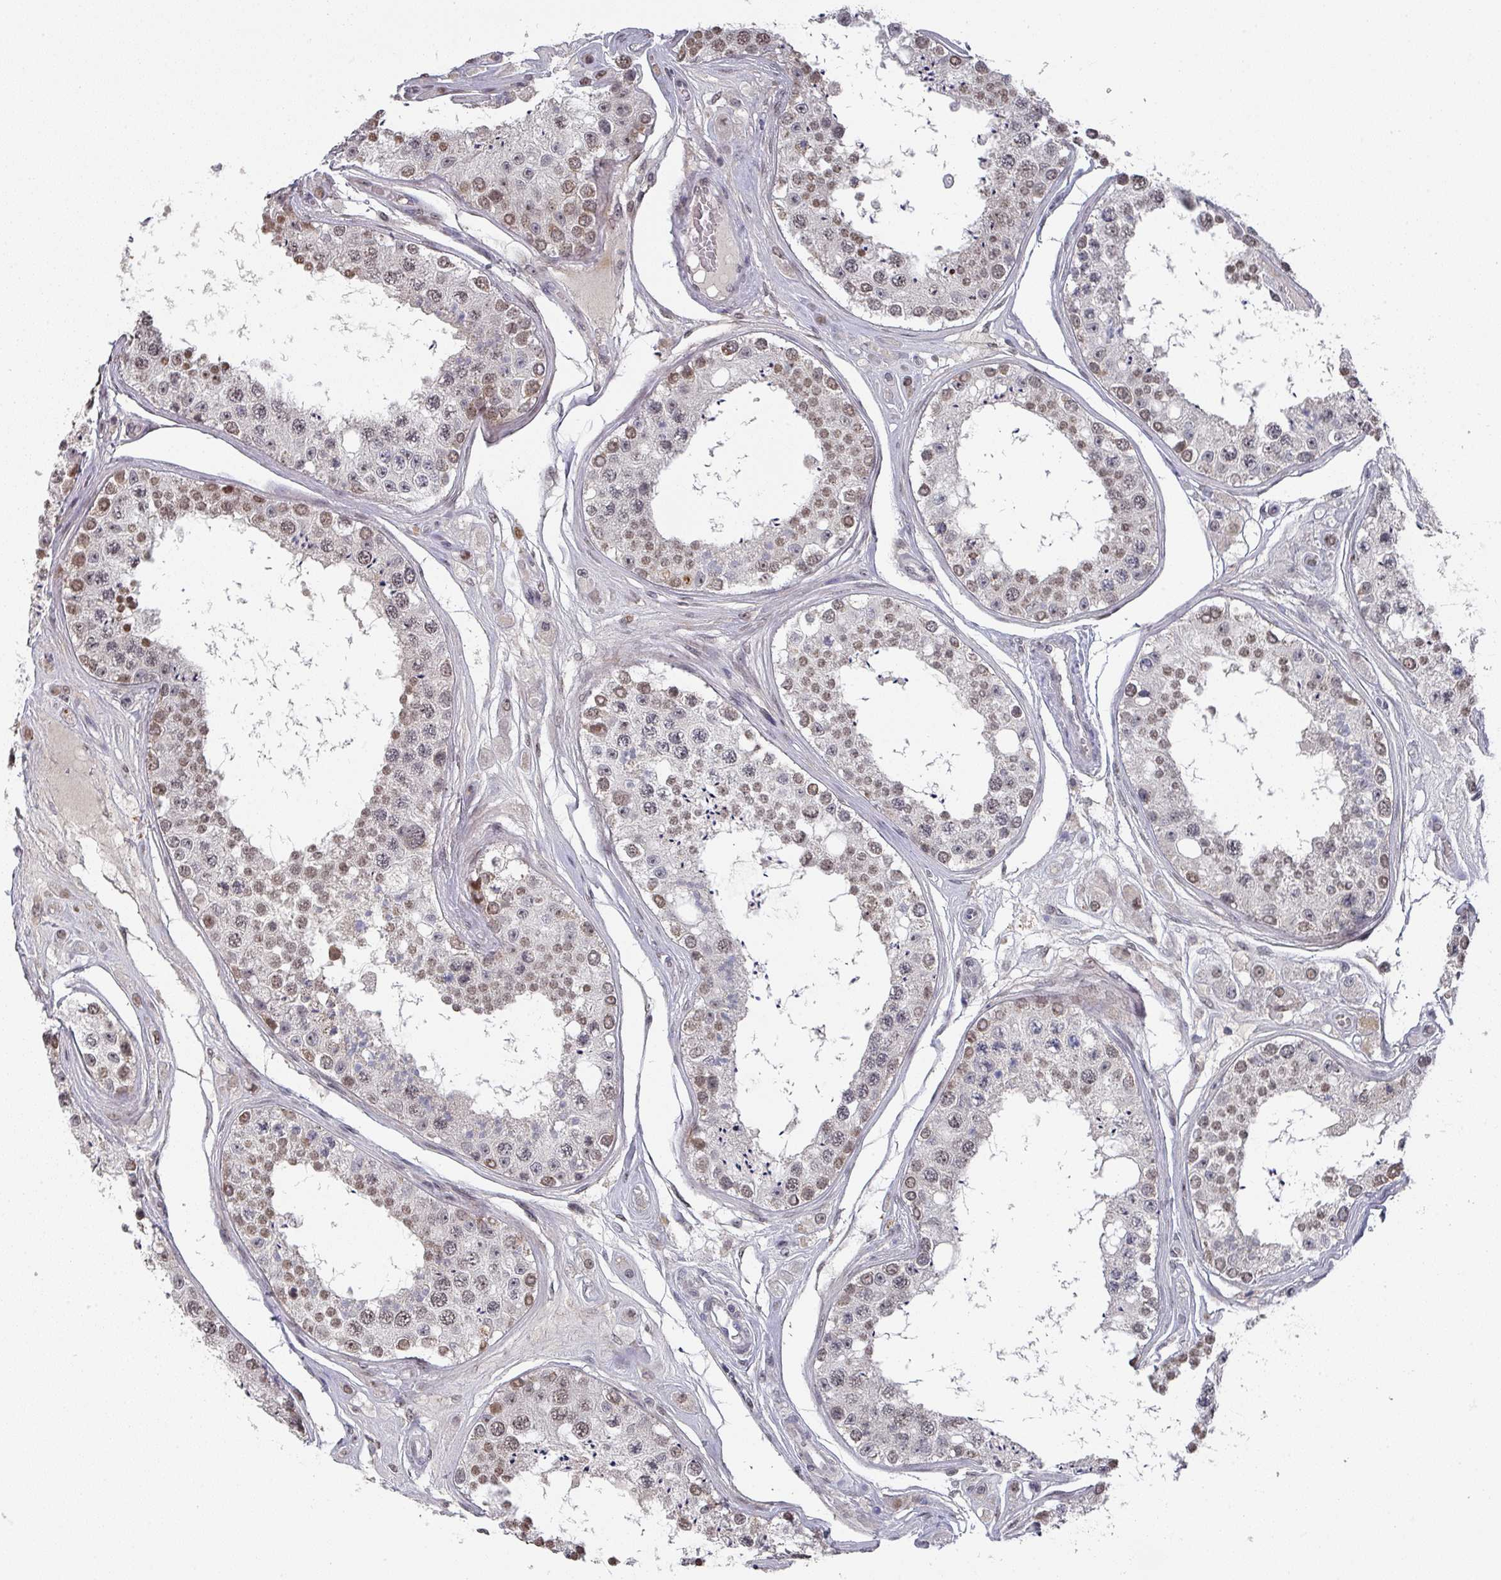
{"staining": {"intensity": "moderate", "quantity": "25%-75%", "location": "nuclear"}, "tissue": "testis", "cell_type": "Cells in seminiferous ducts", "image_type": "normal", "snomed": [{"axis": "morphology", "description": "Normal tissue, NOS"}, {"axis": "topography", "description": "Testis"}], "caption": "The immunohistochemical stain shows moderate nuclear positivity in cells in seminiferous ducts of benign testis. (DAB IHC, brown staining for protein, blue staining for nuclei).", "gene": "ZNF654", "patient": {"sex": "male", "age": 25}}